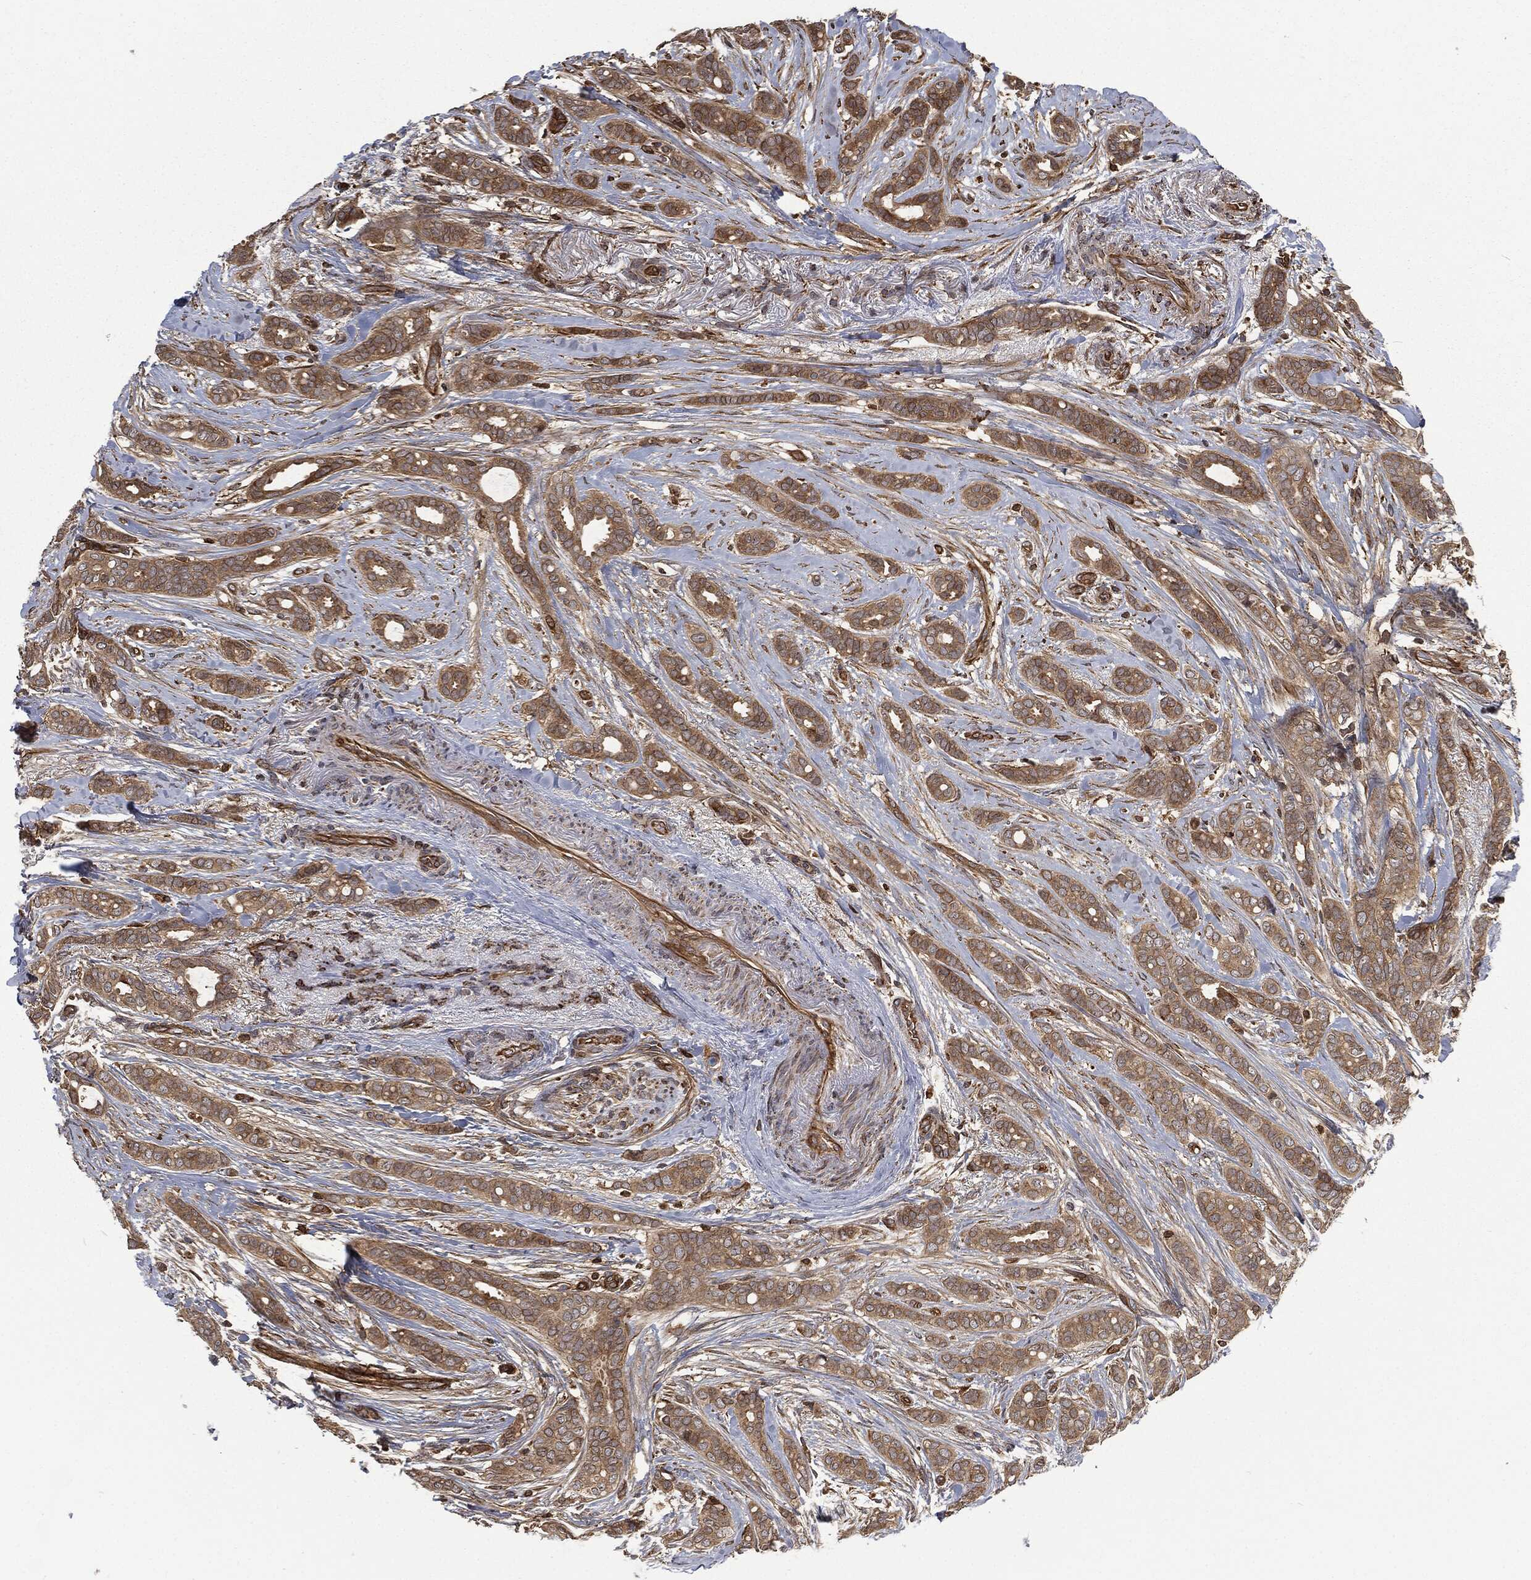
{"staining": {"intensity": "moderate", "quantity": ">75%", "location": "cytoplasmic/membranous"}, "tissue": "breast cancer", "cell_type": "Tumor cells", "image_type": "cancer", "snomed": [{"axis": "morphology", "description": "Duct carcinoma"}, {"axis": "topography", "description": "Breast"}], "caption": "IHC (DAB (3,3'-diaminobenzidine)) staining of human breast cancer shows moderate cytoplasmic/membranous protein expression in approximately >75% of tumor cells.", "gene": "RFTN1", "patient": {"sex": "female", "age": 51}}